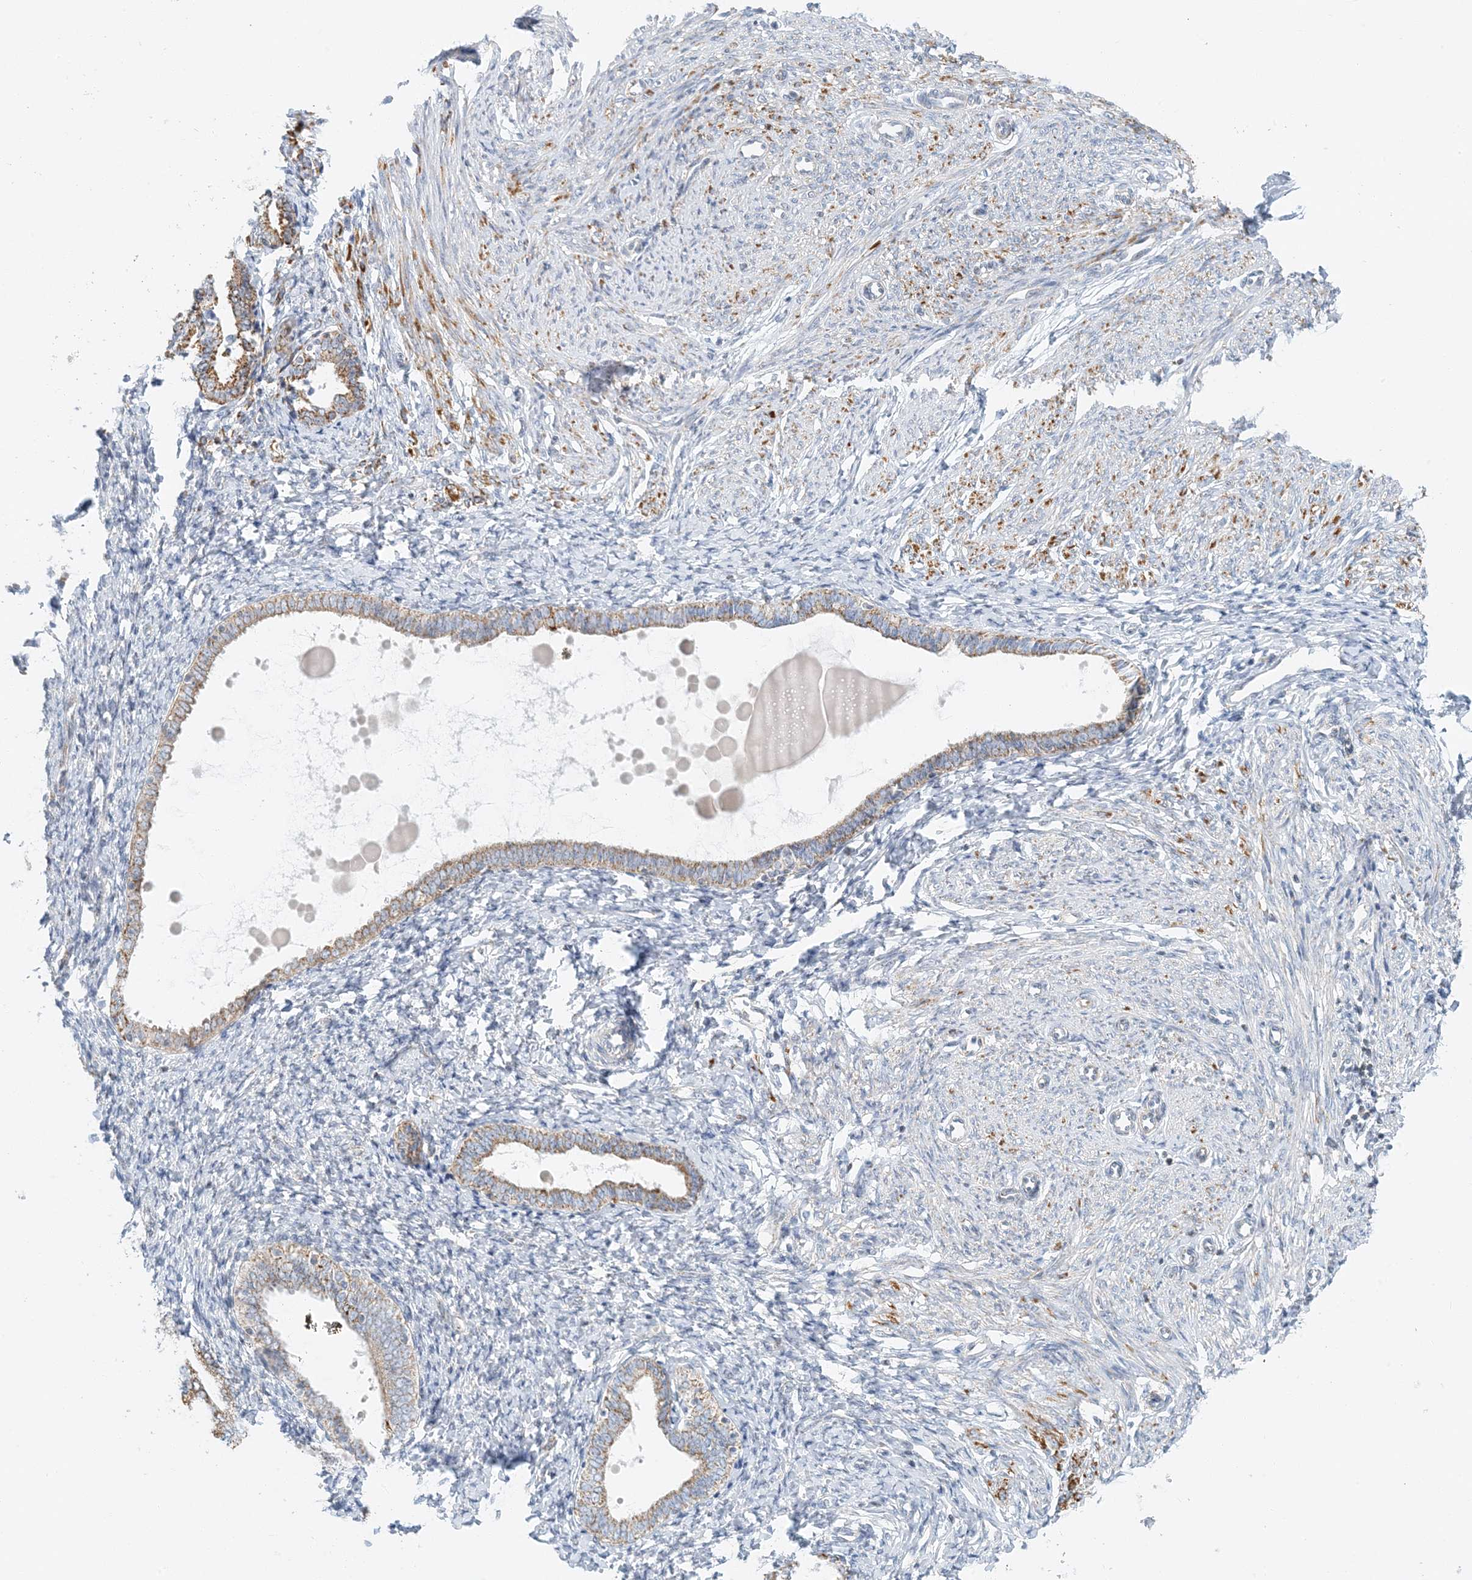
{"staining": {"intensity": "negative", "quantity": "none", "location": "none"}, "tissue": "endometrium", "cell_type": "Cells in endometrial stroma", "image_type": "normal", "snomed": [{"axis": "morphology", "description": "Normal tissue, NOS"}, {"axis": "topography", "description": "Endometrium"}], "caption": "Immunohistochemical staining of benign endometrium reveals no significant positivity in cells in endometrial stroma.", "gene": "BDH1", "patient": {"sex": "female", "age": 72}}